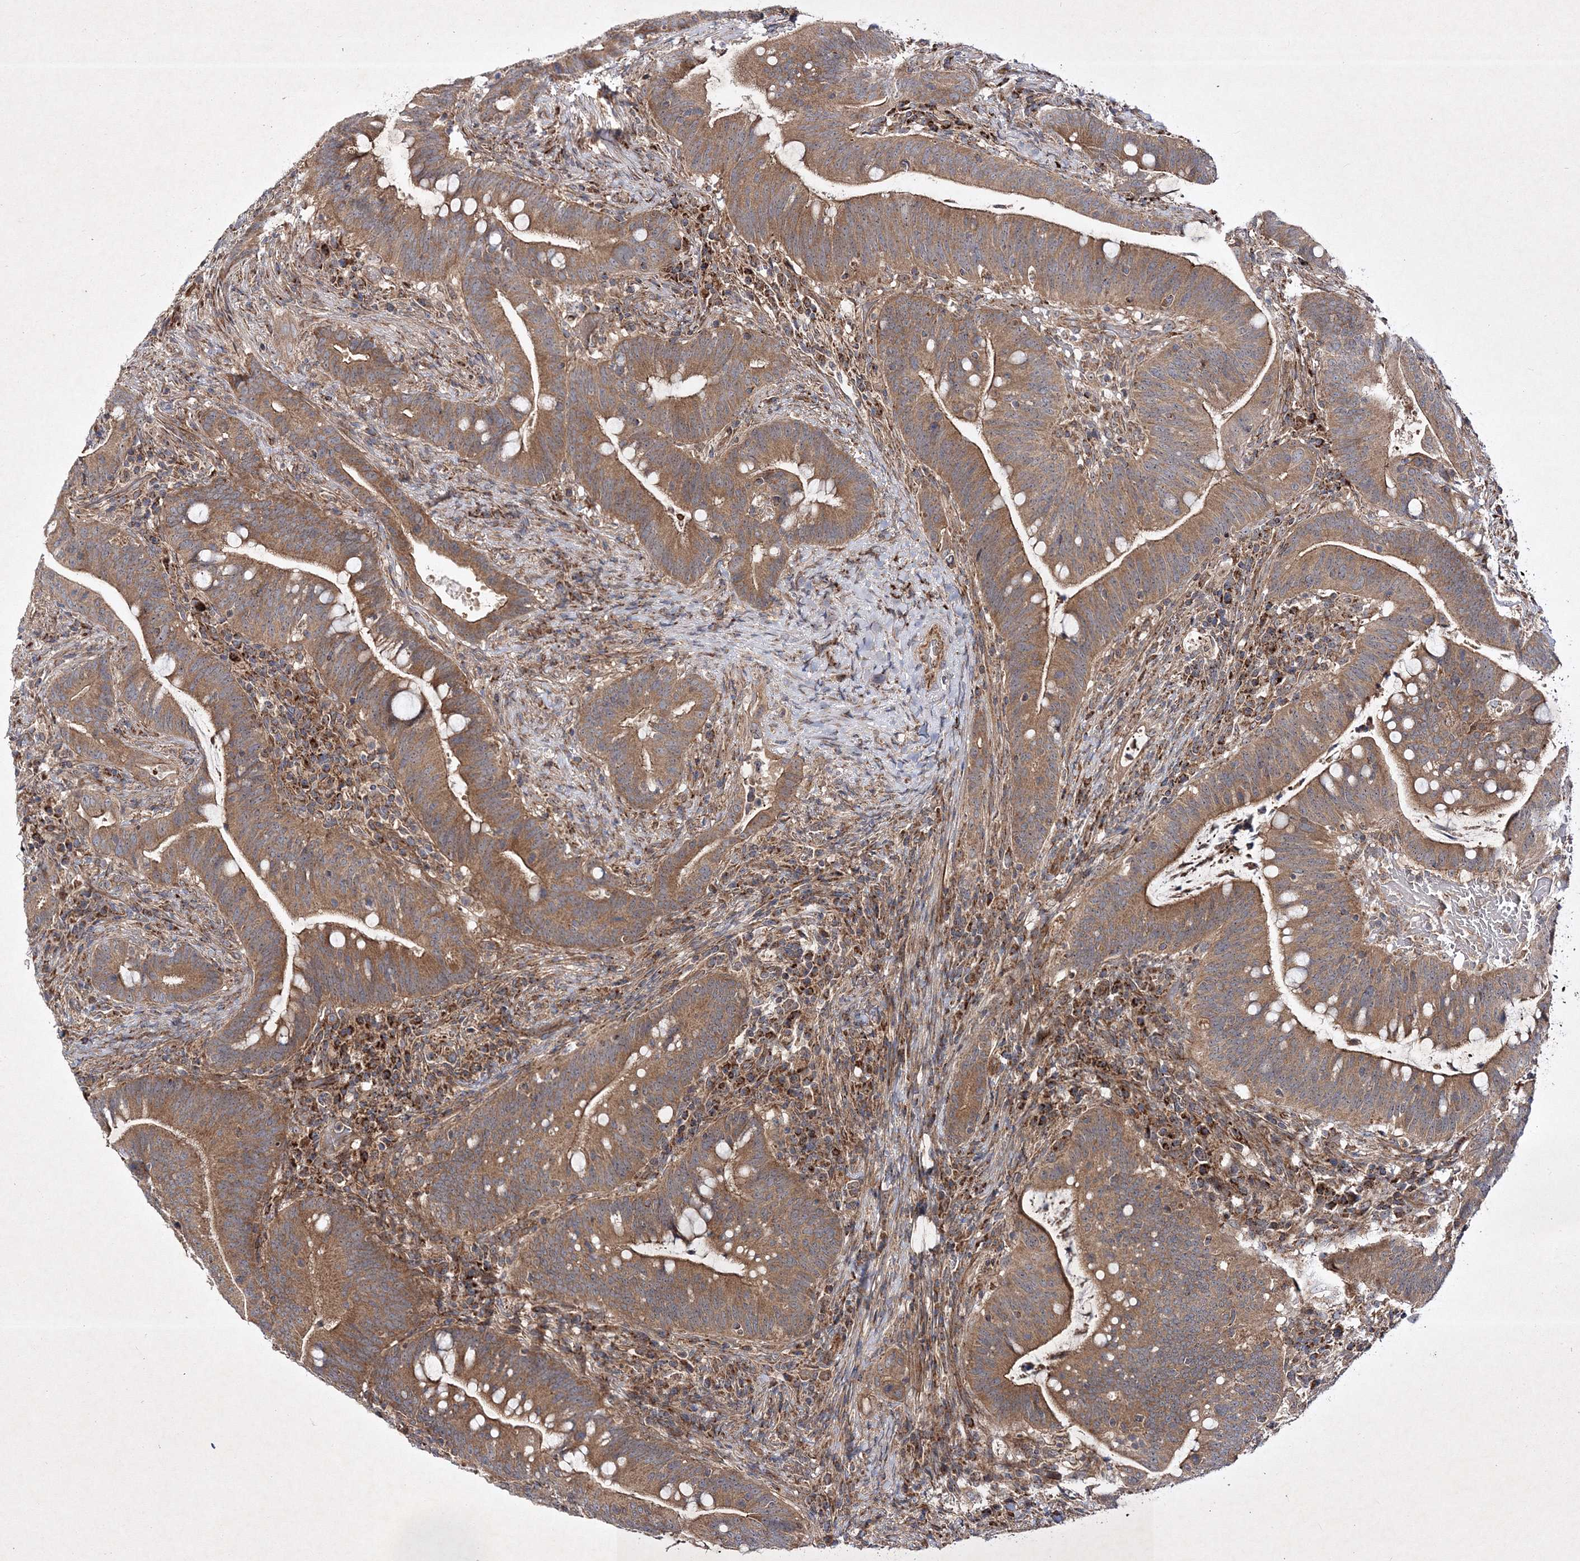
{"staining": {"intensity": "moderate", "quantity": ">75%", "location": "cytoplasmic/membranous"}, "tissue": "colorectal cancer", "cell_type": "Tumor cells", "image_type": "cancer", "snomed": [{"axis": "morphology", "description": "Adenocarcinoma, NOS"}, {"axis": "topography", "description": "Colon"}], "caption": "Adenocarcinoma (colorectal) stained with IHC displays moderate cytoplasmic/membranous positivity in approximately >75% of tumor cells.", "gene": "SCRN3", "patient": {"sex": "female", "age": 66}}